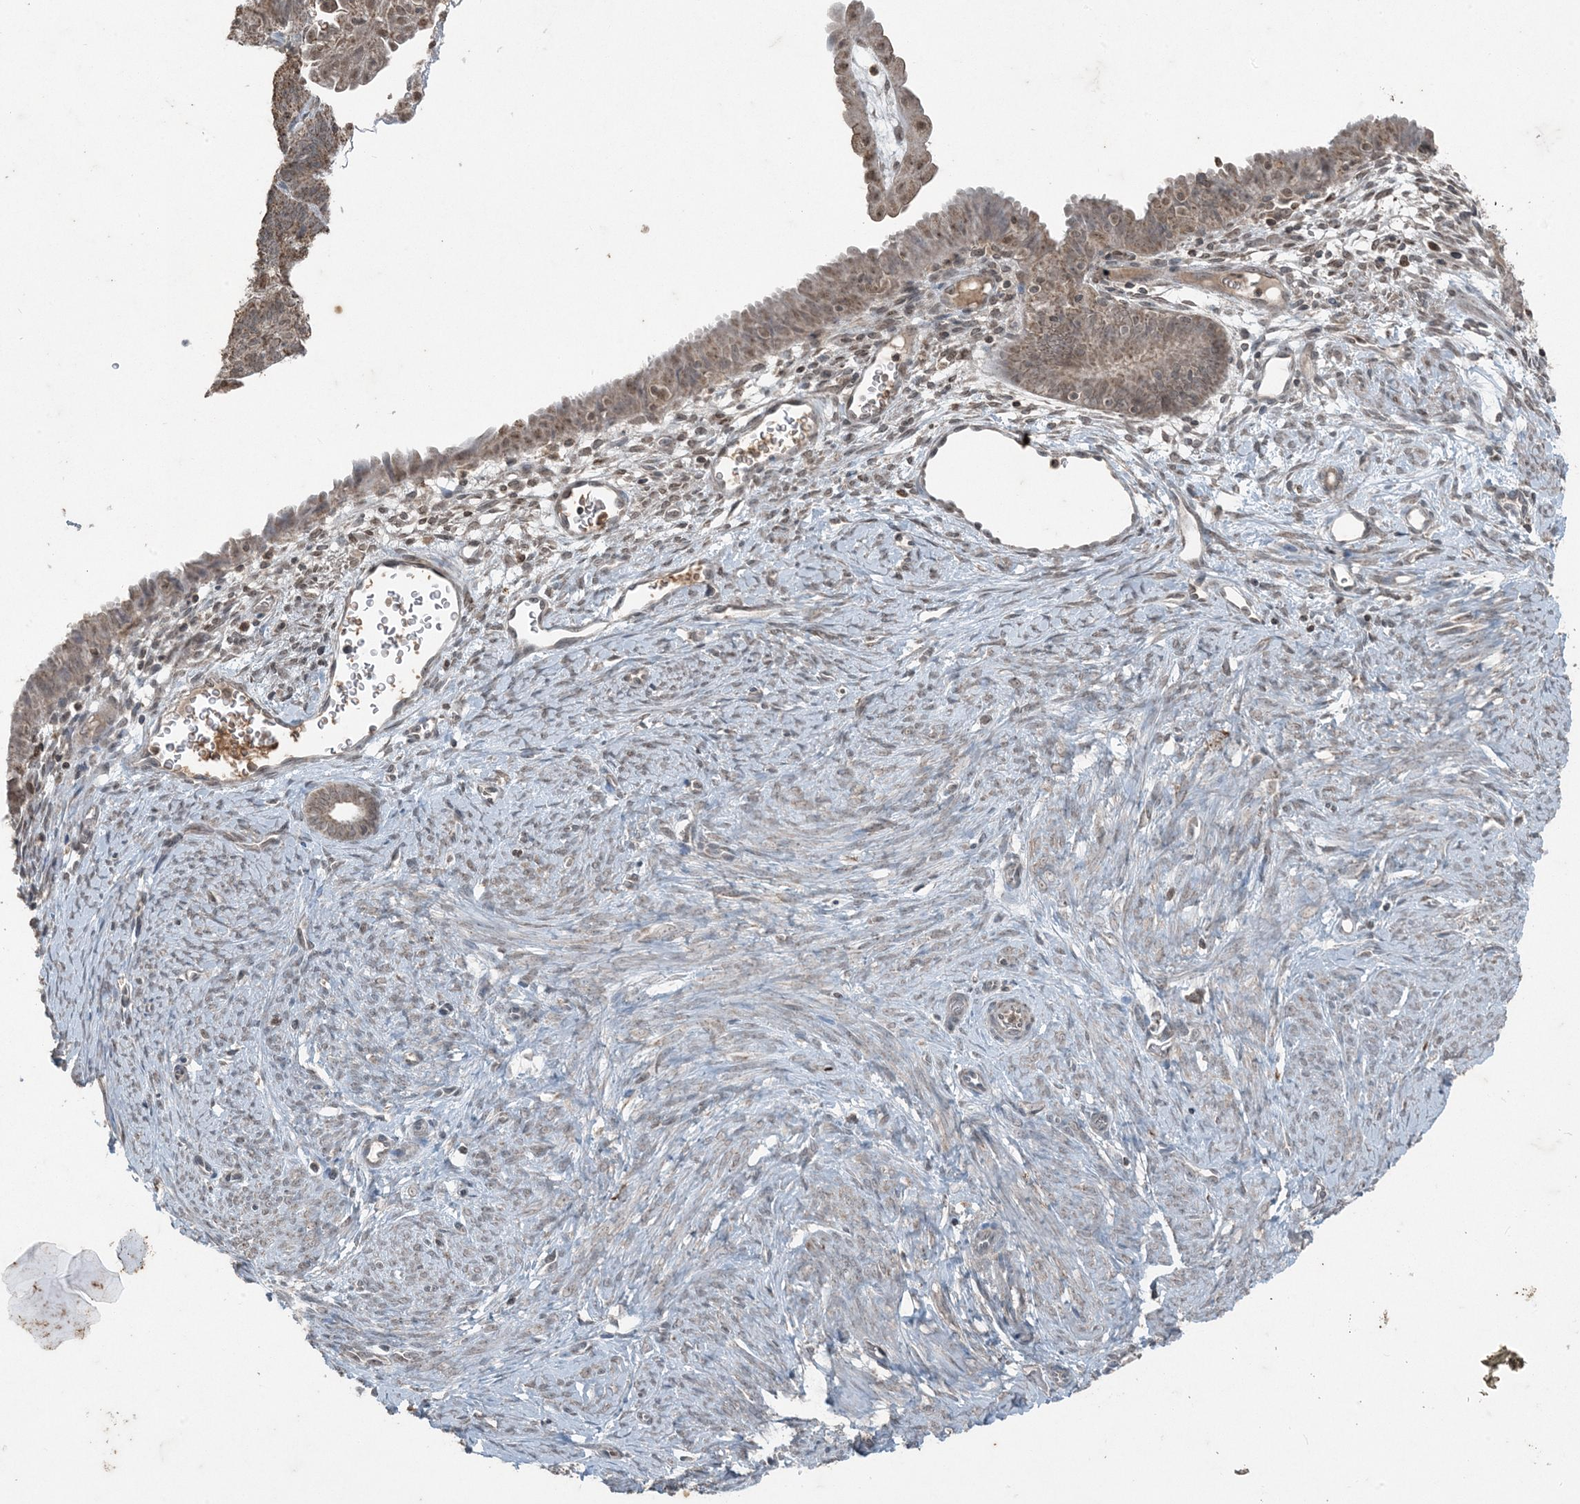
{"staining": {"intensity": "moderate", "quantity": ">75%", "location": "cytoplasmic/membranous,nuclear"}, "tissue": "endometrial cancer", "cell_type": "Tumor cells", "image_type": "cancer", "snomed": [{"axis": "morphology", "description": "Adenocarcinoma, NOS"}, {"axis": "topography", "description": "Endometrium"}], "caption": "Tumor cells demonstrate moderate cytoplasmic/membranous and nuclear expression in approximately >75% of cells in adenocarcinoma (endometrial). Using DAB (brown) and hematoxylin (blue) stains, captured at high magnification using brightfield microscopy.", "gene": "GNL1", "patient": {"sex": "female", "age": 51}}